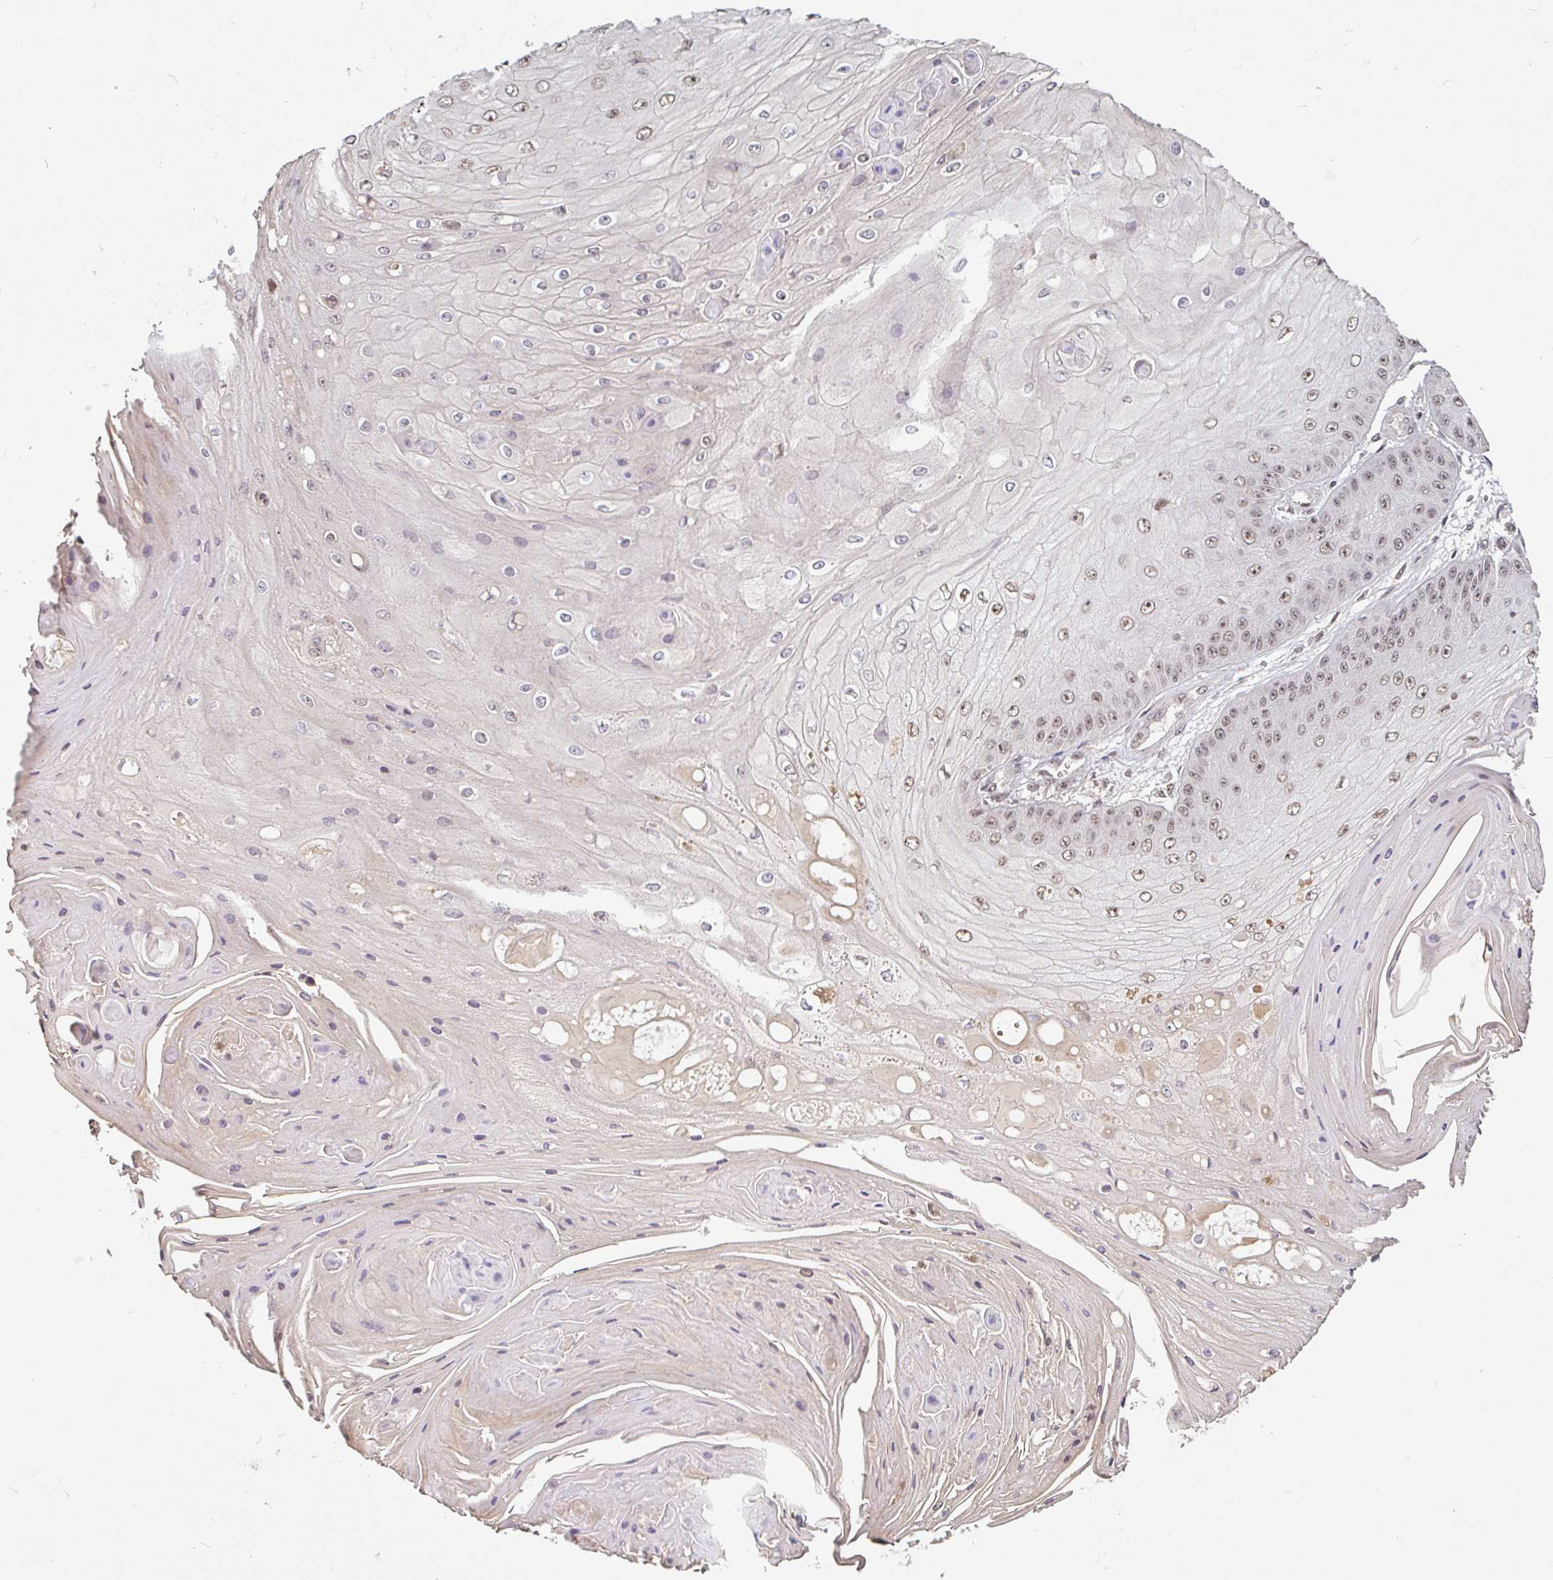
{"staining": {"intensity": "weak", "quantity": ">75%", "location": "nuclear"}, "tissue": "skin cancer", "cell_type": "Tumor cells", "image_type": "cancer", "snomed": [{"axis": "morphology", "description": "Squamous cell carcinoma, NOS"}, {"axis": "topography", "description": "Skin"}], "caption": "Immunohistochemical staining of skin cancer (squamous cell carcinoma) reveals weak nuclear protein staining in about >75% of tumor cells.", "gene": "DR1", "patient": {"sex": "male", "age": 70}}